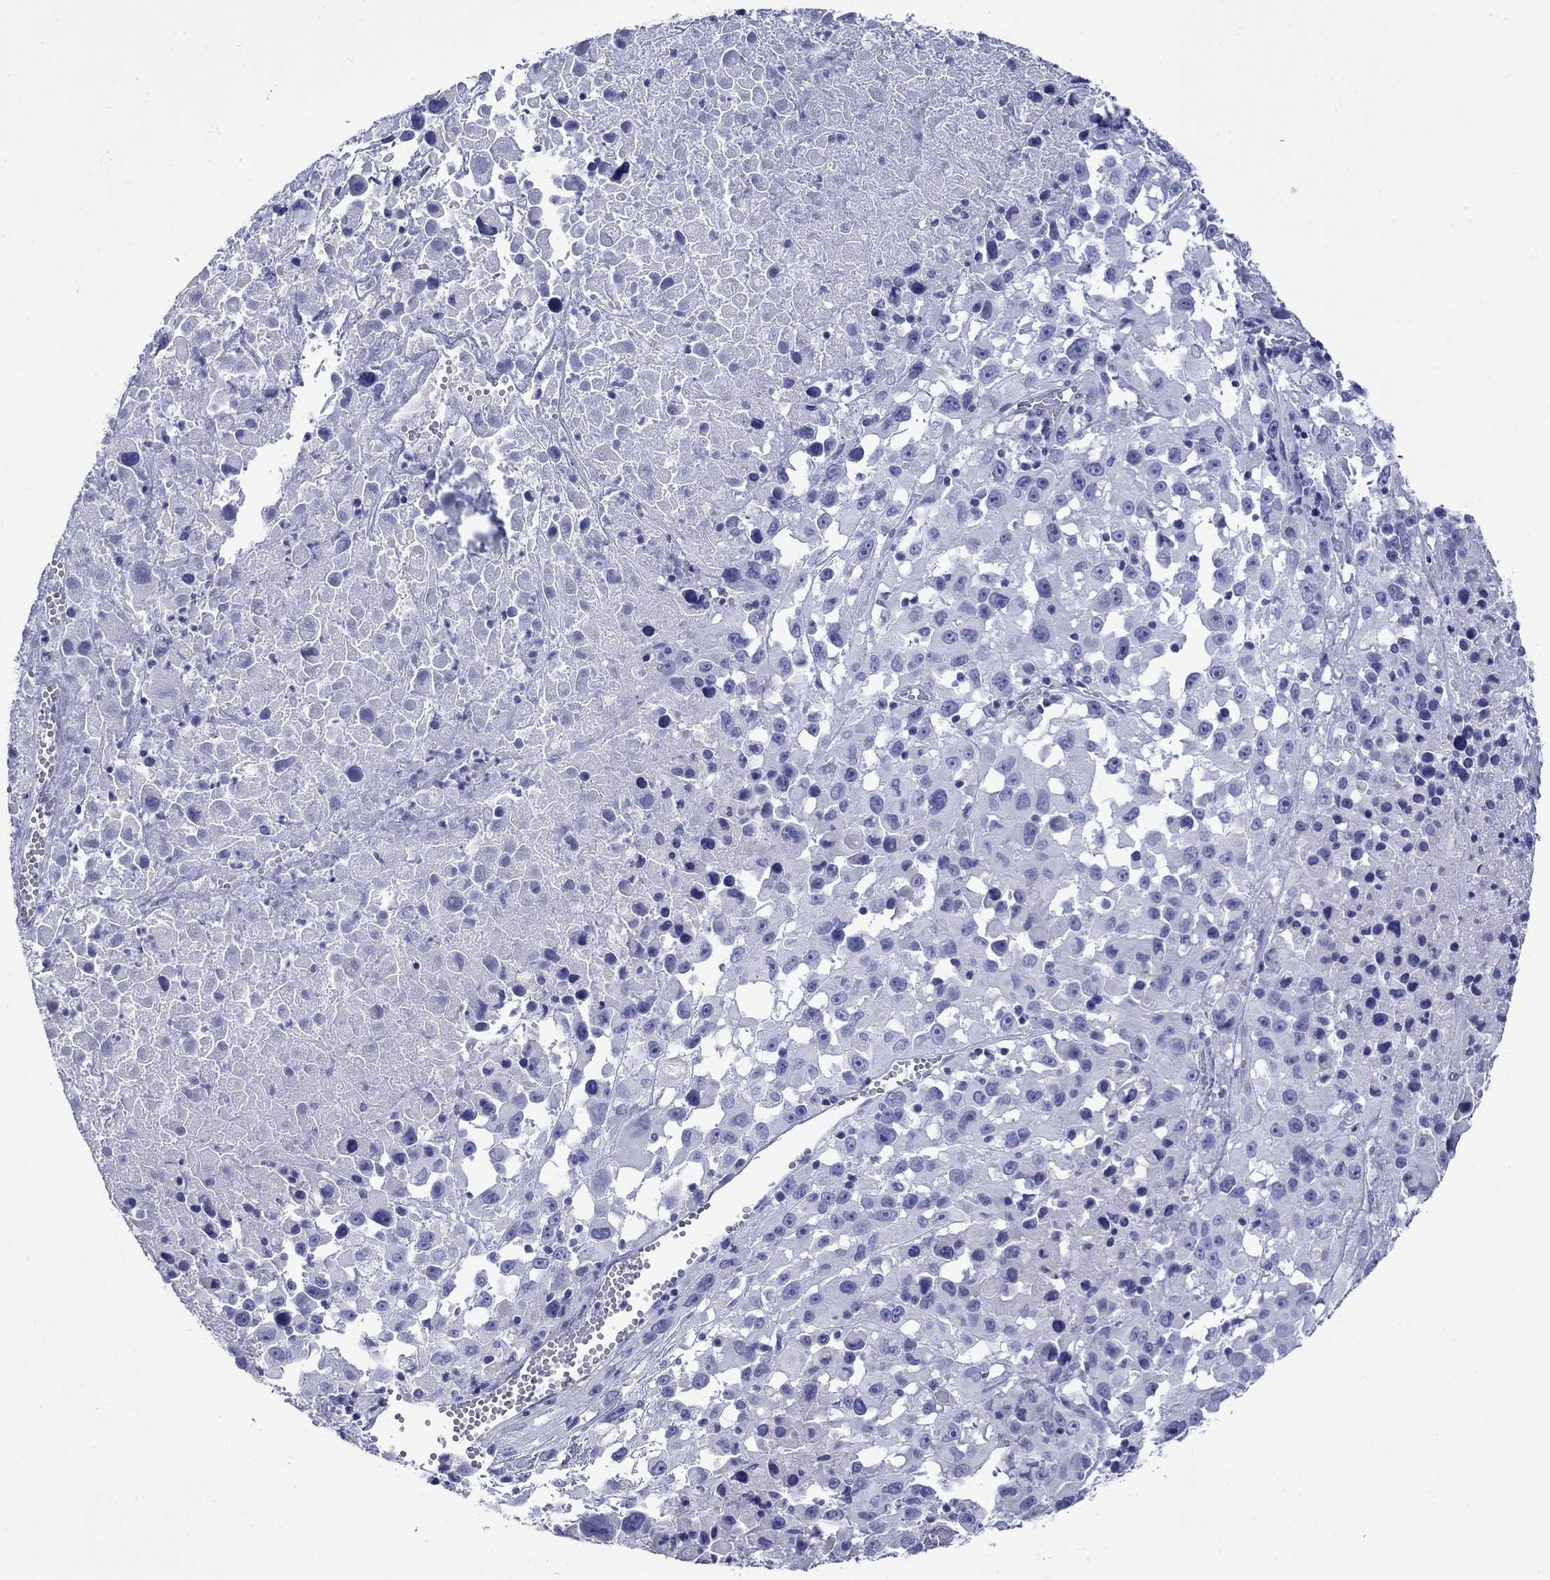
{"staining": {"intensity": "negative", "quantity": "none", "location": "none"}, "tissue": "melanoma", "cell_type": "Tumor cells", "image_type": "cancer", "snomed": [{"axis": "morphology", "description": "Malignant melanoma, Metastatic site"}, {"axis": "topography", "description": "Lymph node"}], "caption": "Melanoma was stained to show a protein in brown. There is no significant positivity in tumor cells. (DAB (3,3'-diaminobenzidine) immunohistochemistry with hematoxylin counter stain).", "gene": "GIP", "patient": {"sex": "male", "age": 50}}